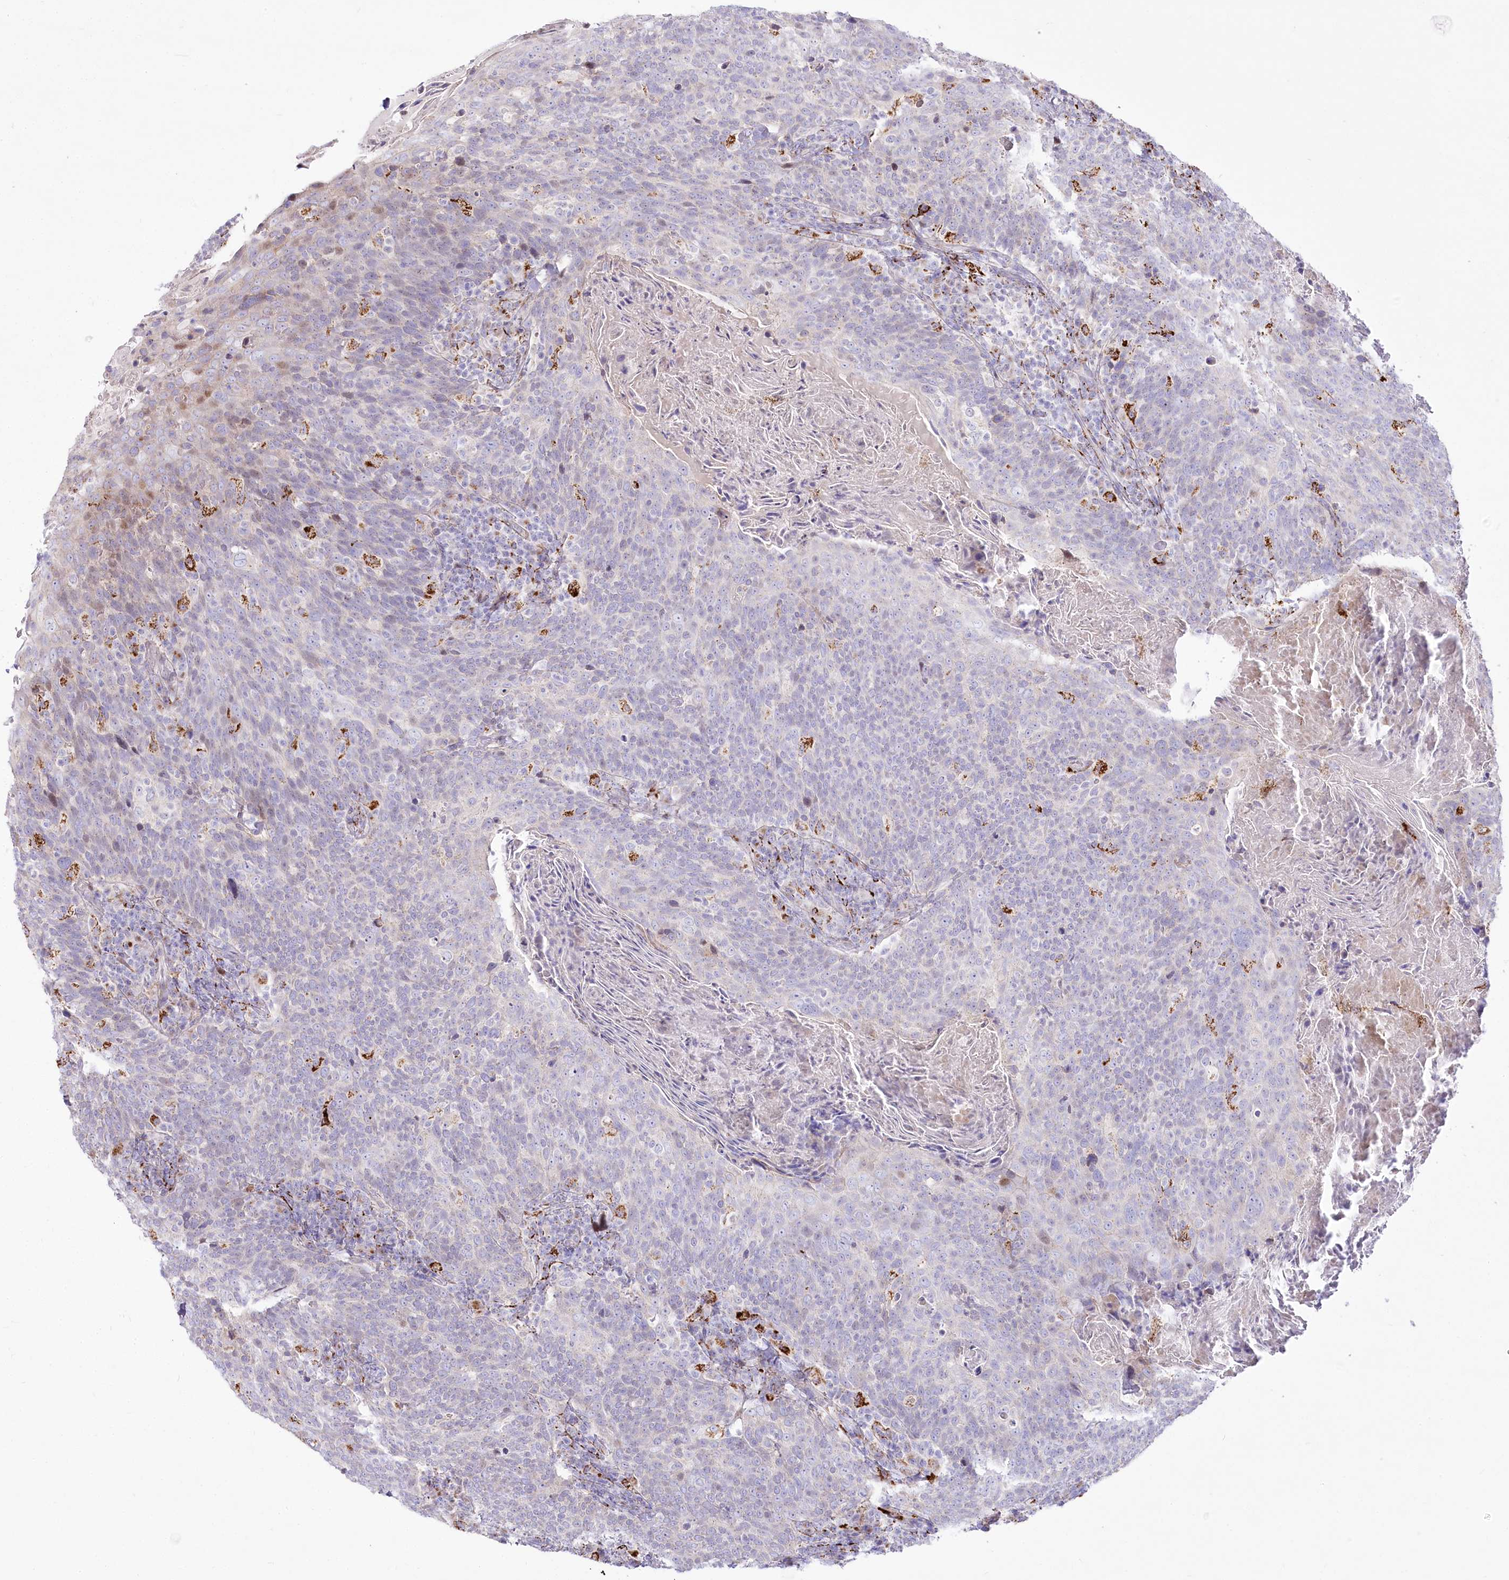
{"staining": {"intensity": "negative", "quantity": "none", "location": "none"}, "tissue": "head and neck cancer", "cell_type": "Tumor cells", "image_type": "cancer", "snomed": [{"axis": "morphology", "description": "Squamous cell carcinoma, NOS"}, {"axis": "morphology", "description": "Squamous cell carcinoma, metastatic, NOS"}, {"axis": "topography", "description": "Lymph node"}, {"axis": "topography", "description": "Head-Neck"}], "caption": "An IHC image of head and neck cancer is shown. There is no staining in tumor cells of head and neck cancer.", "gene": "CEP164", "patient": {"sex": "male", "age": 62}}